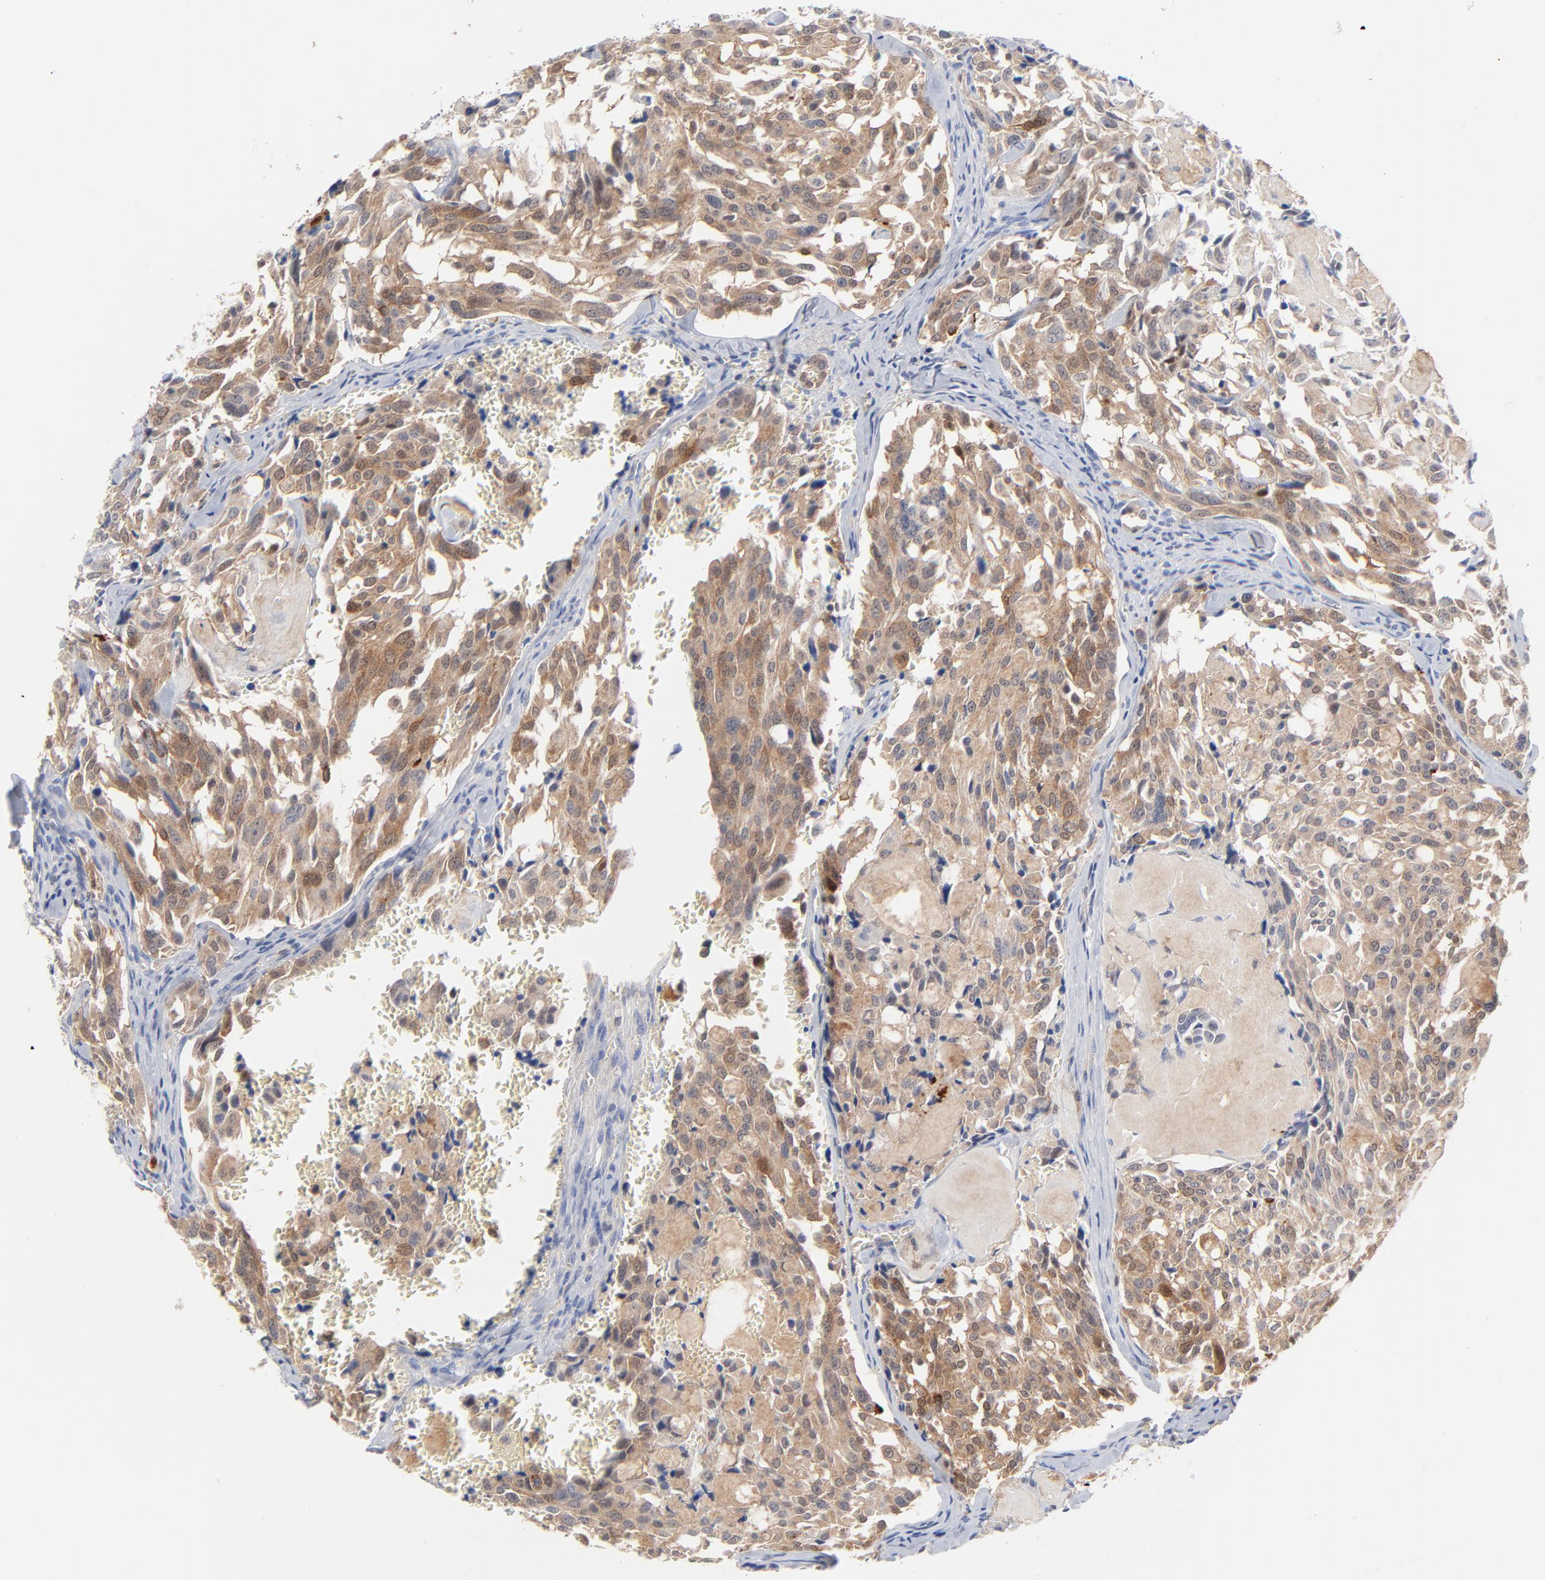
{"staining": {"intensity": "moderate", "quantity": ">75%", "location": "cytoplasmic/membranous"}, "tissue": "thyroid cancer", "cell_type": "Tumor cells", "image_type": "cancer", "snomed": [{"axis": "morphology", "description": "Carcinoma, NOS"}, {"axis": "morphology", "description": "Carcinoid, malignant, NOS"}, {"axis": "topography", "description": "Thyroid gland"}], "caption": "High-power microscopy captured an immunohistochemistry (IHC) histopathology image of thyroid cancer, revealing moderate cytoplasmic/membranous expression in about >75% of tumor cells.", "gene": "CAB39L", "patient": {"sex": "male", "age": 33}}